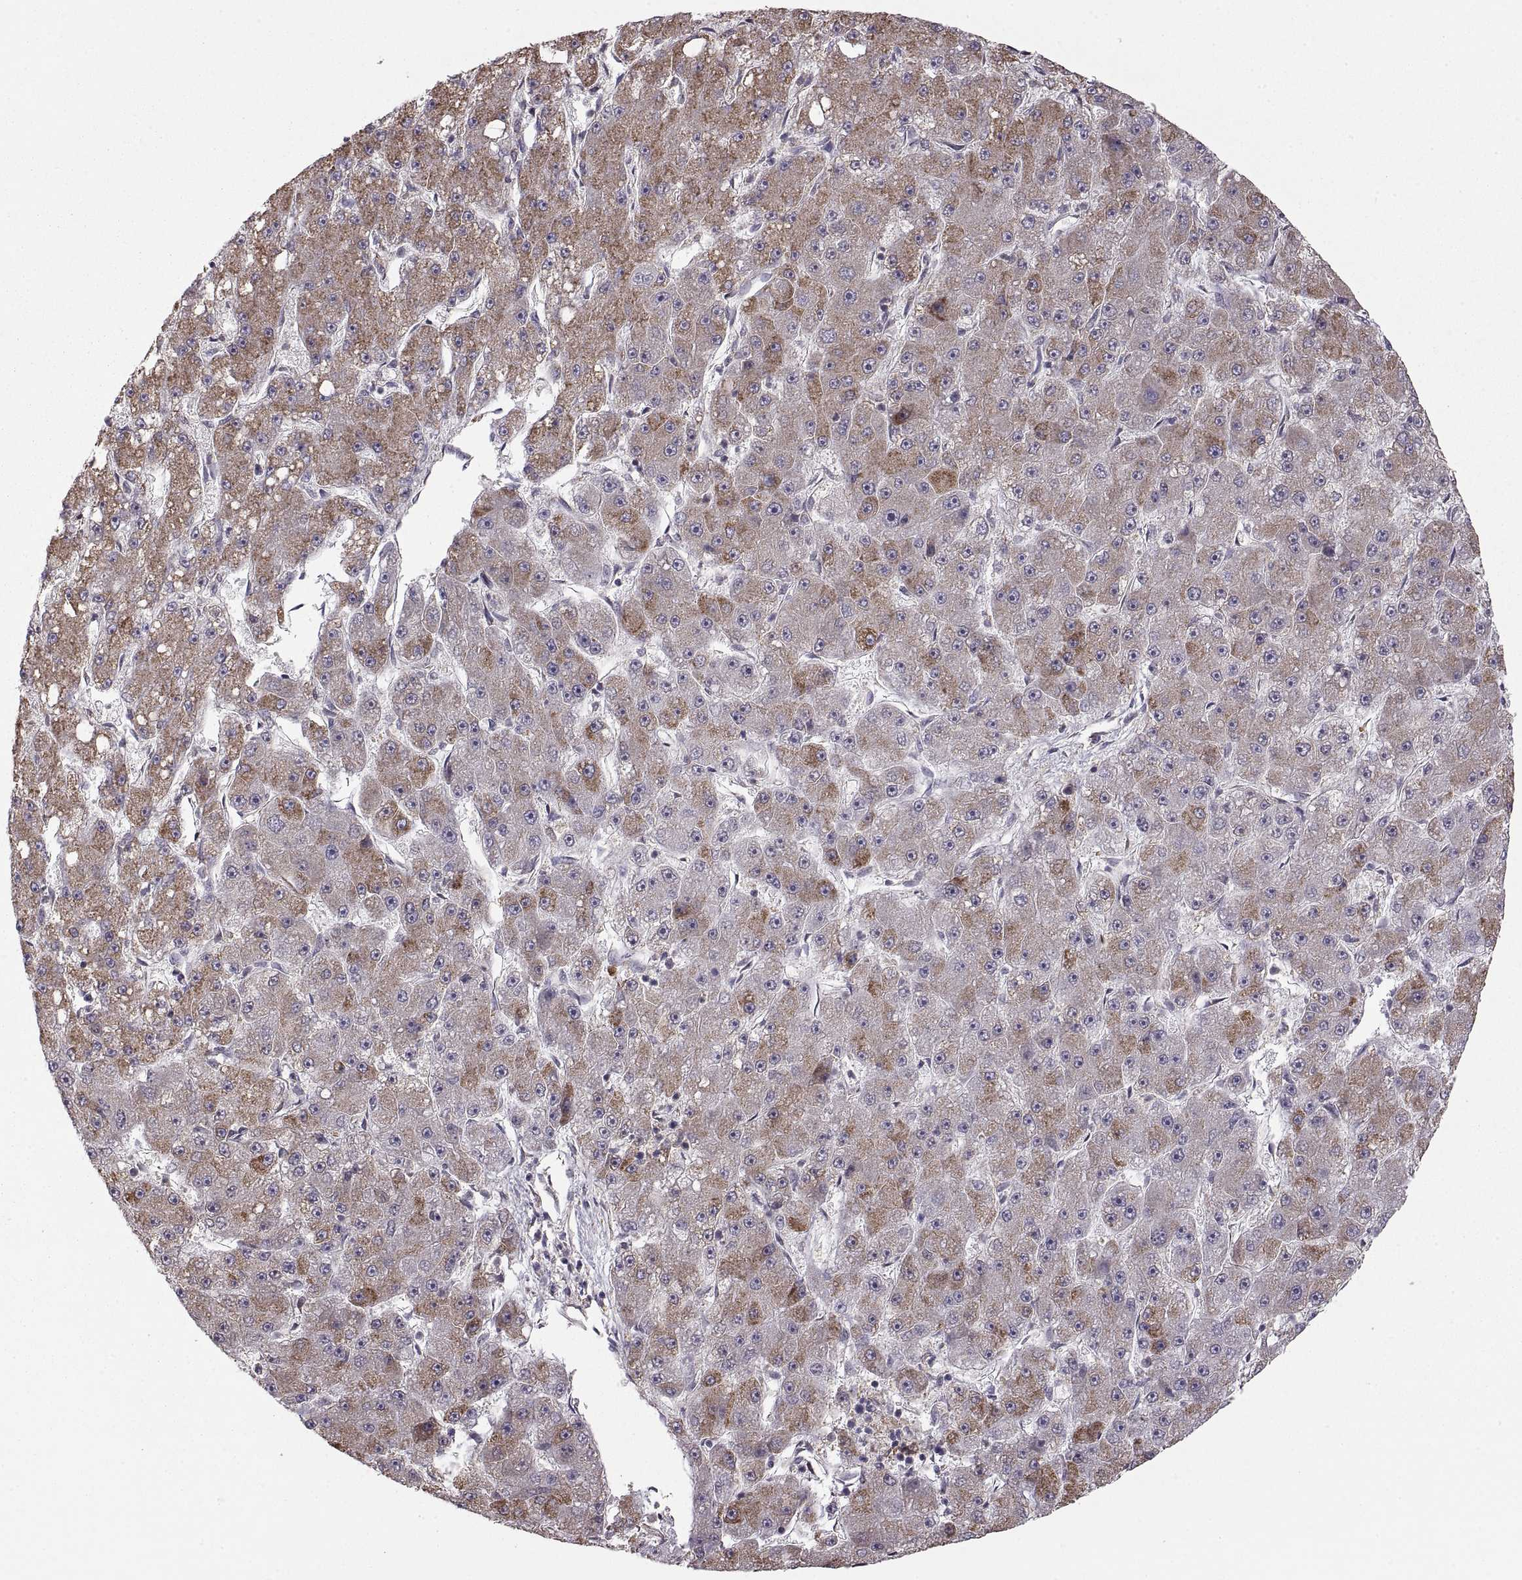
{"staining": {"intensity": "moderate", "quantity": "<25%", "location": "cytoplasmic/membranous"}, "tissue": "liver cancer", "cell_type": "Tumor cells", "image_type": "cancer", "snomed": [{"axis": "morphology", "description": "Carcinoma, Hepatocellular, NOS"}, {"axis": "topography", "description": "Liver"}], "caption": "Liver hepatocellular carcinoma tissue reveals moderate cytoplasmic/membranous staining in approximately <25% of tumor cells, visualized by immunohistochemistry.", "gene": "PDIA3", "patient": {"sex": "male", "age": 67}}